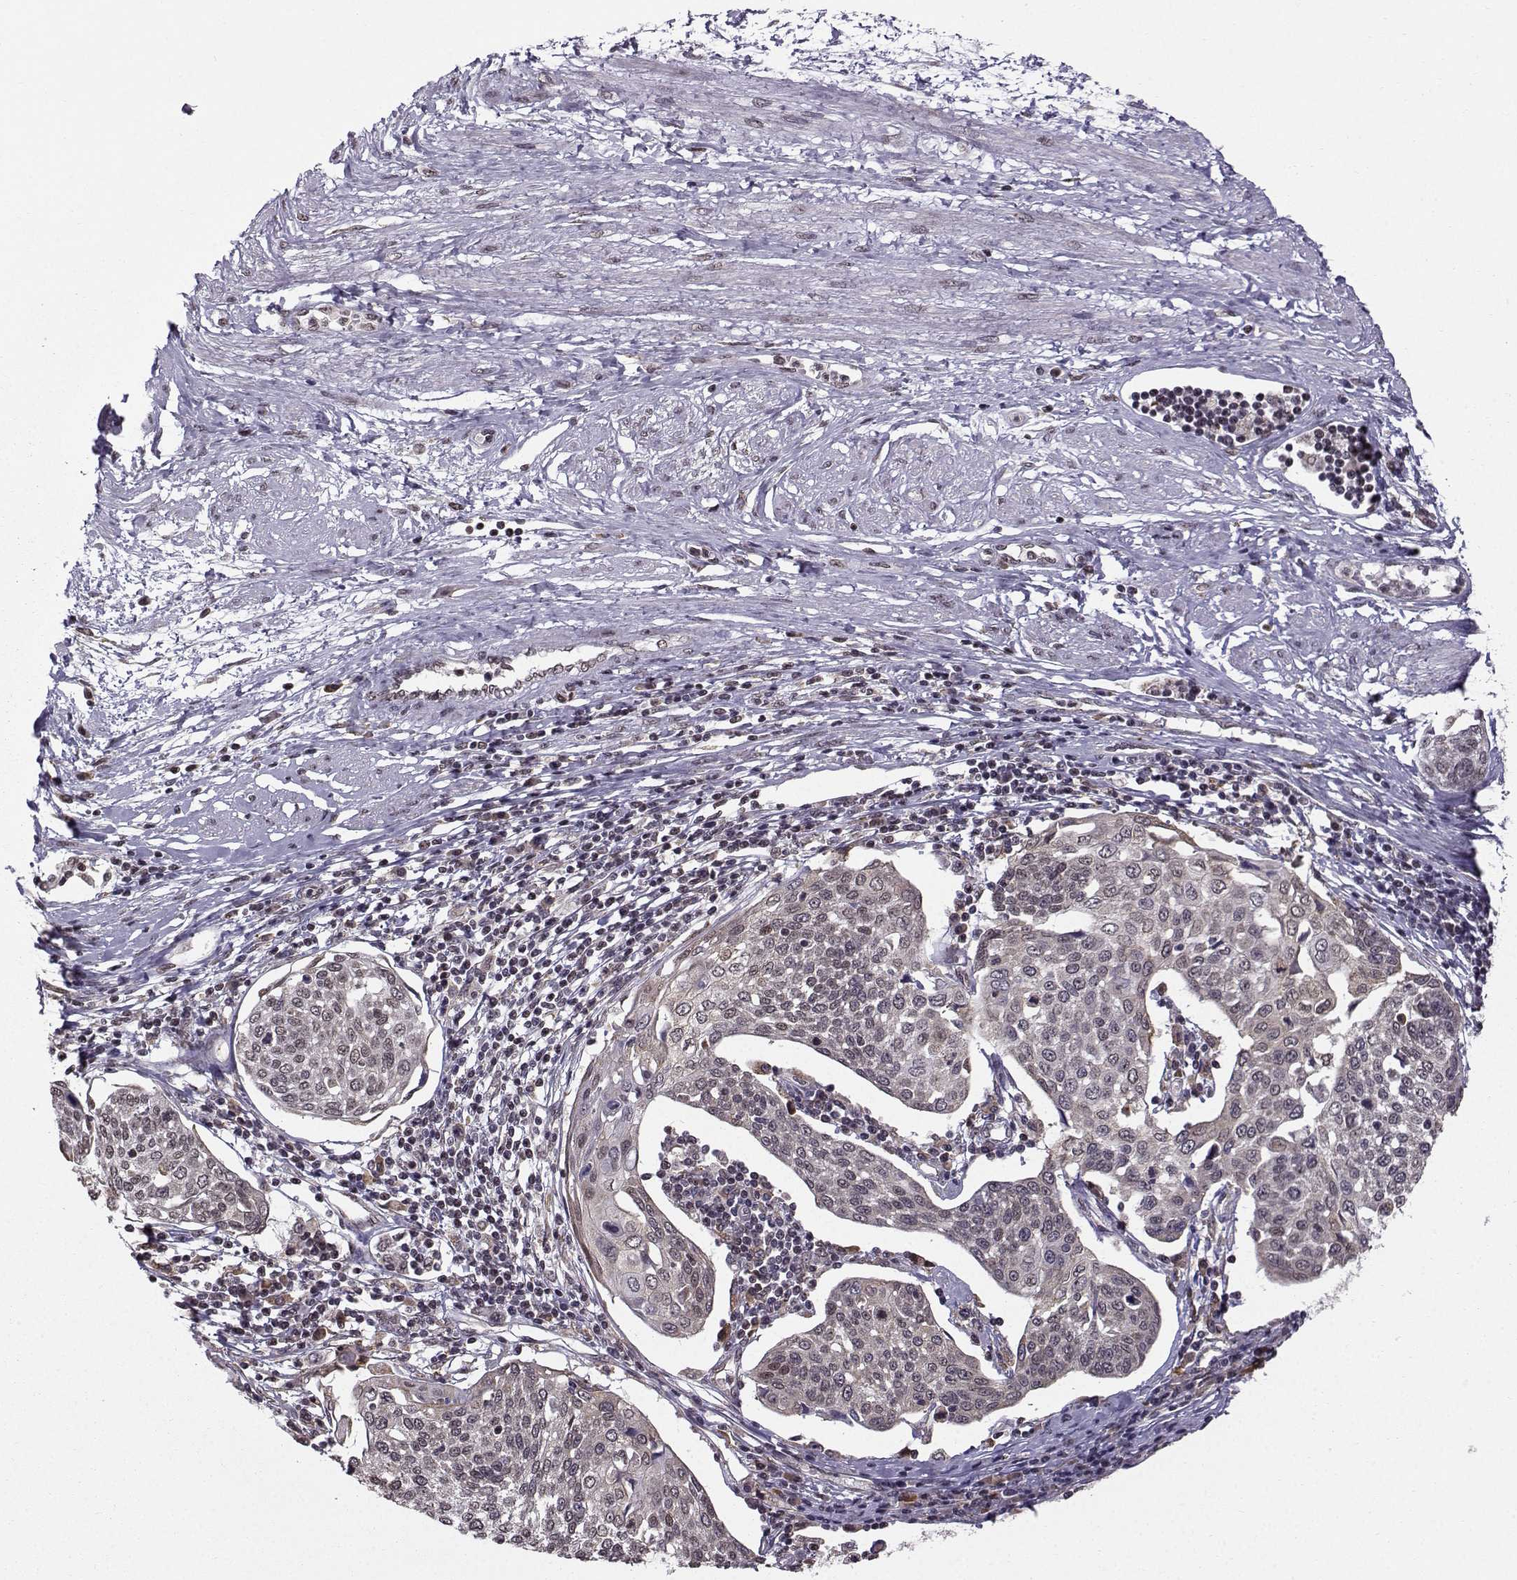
{"staining": {"intensity": "negative", "quantity": "none", "location": "none"}, "tissue": "cervical cancer", "cell_type": "Tumor cells", "image_type": "cancer", "snomed": [{"axis": "morphology", "description": "Squamous cell carcinoma, NOS"}, {"axis": "topography", "description": "Cervix"}], "caption": "High power microscopy micrograph of an immunohistochemistry histopathology image of cervical cancer (squamous cell carcinoma), revealing no significant staining in tumor cells. (DAB (3,3'-diaminobenzidine) IHC, high magnification).", "gene": "EZH1", "patient": {"sex": "female", "age": 34}}